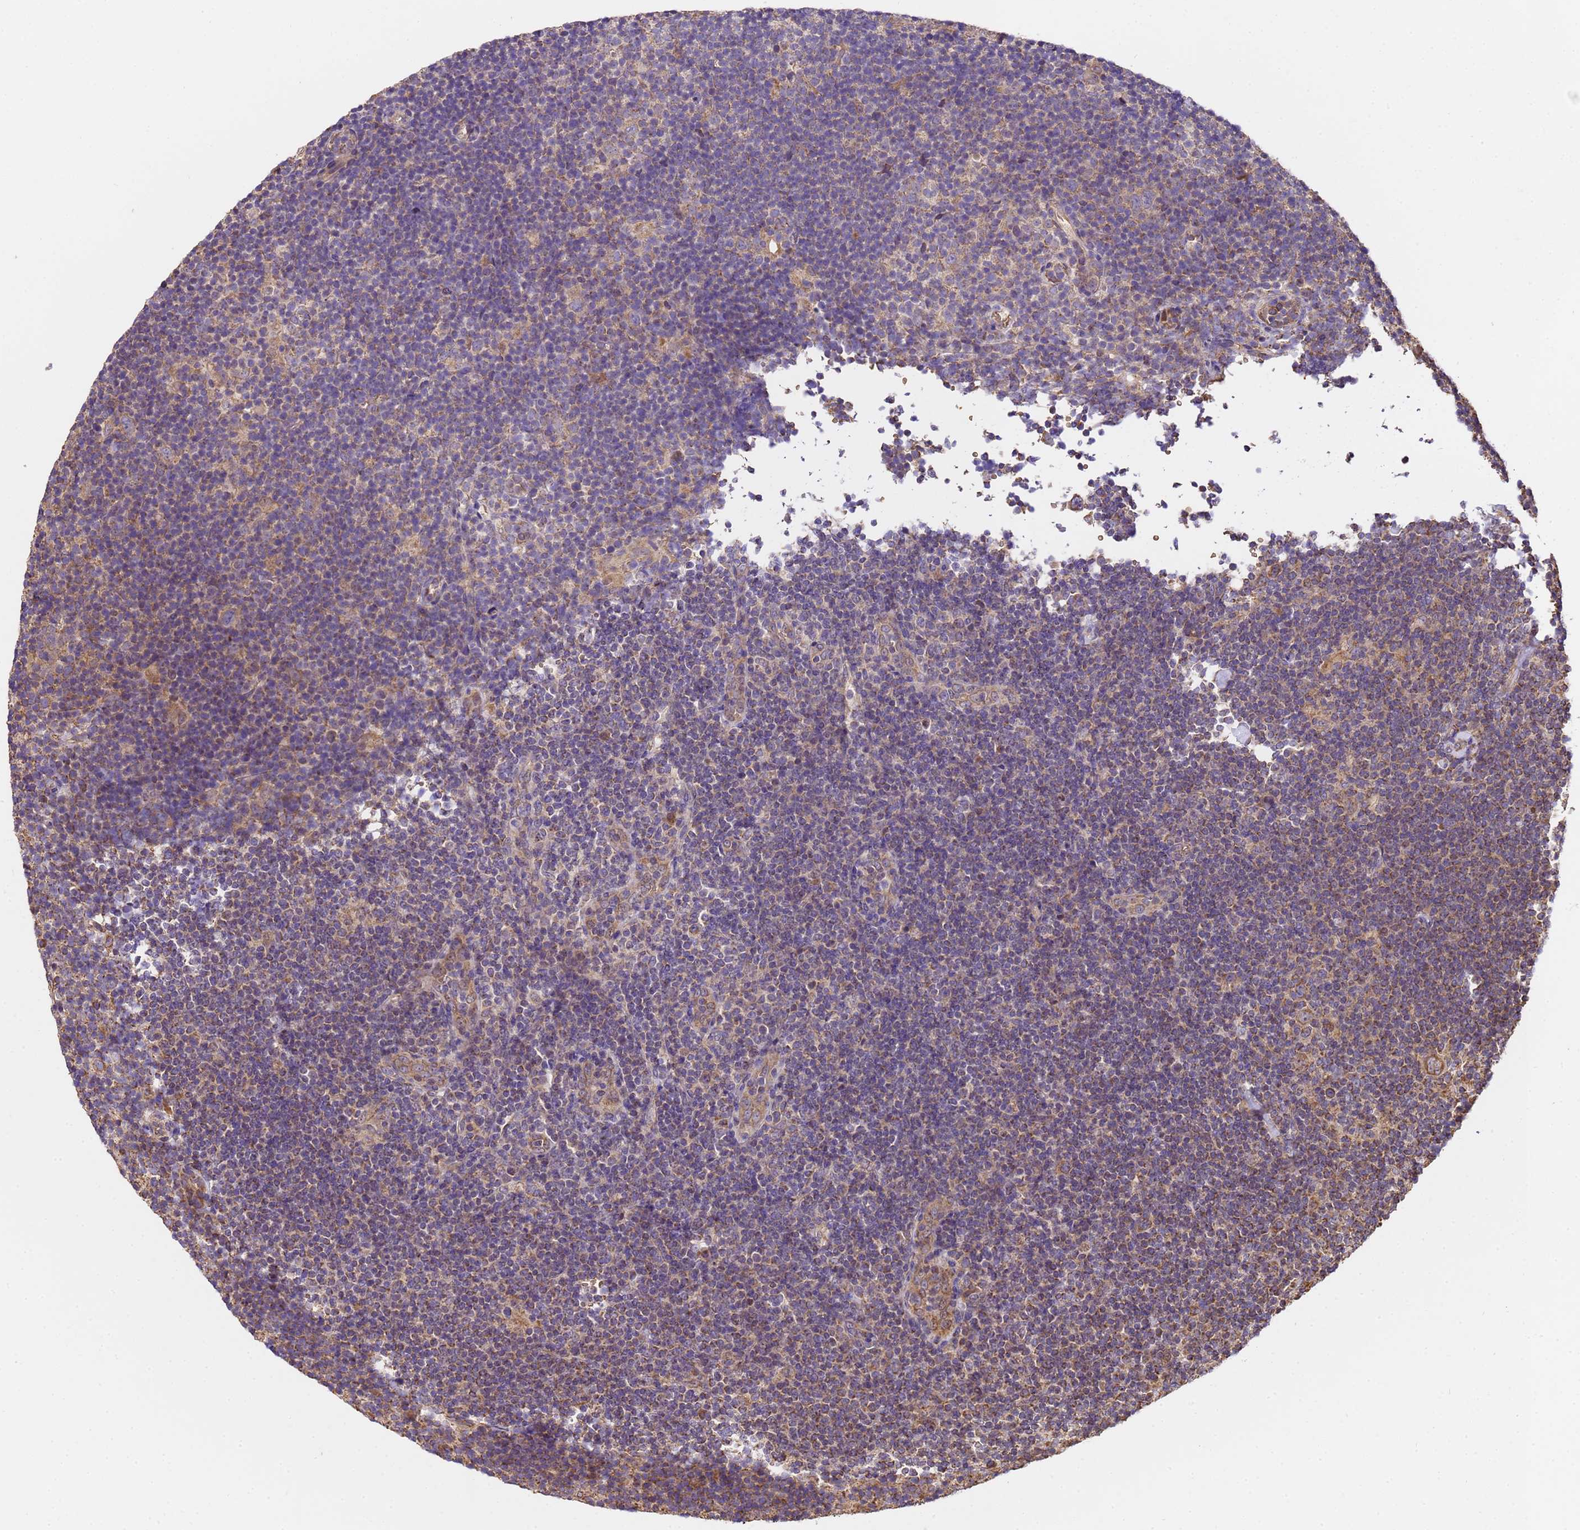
{"staining": {"intensity": "weak", "quantity": ">75%", "location": "cytoplasmic/membranous"}, "tissue": "lymphoma", "cell_type": "Tumor cells", "image_type": "cancer", "snomed": [{"axis": "morphology", "description": "Hodgkin's disease, NOS"}, {"axis": "topography", "description": "Lymph node"}], "caption": "Brown immunohistochemical staining in human Hodgkin's disease demonstrates weak cytoplasmic/membranous positivity in about >75% of tumor cells.", "gene": "LRRIQ1", "patient": {"sex": "female", "age": 57}}